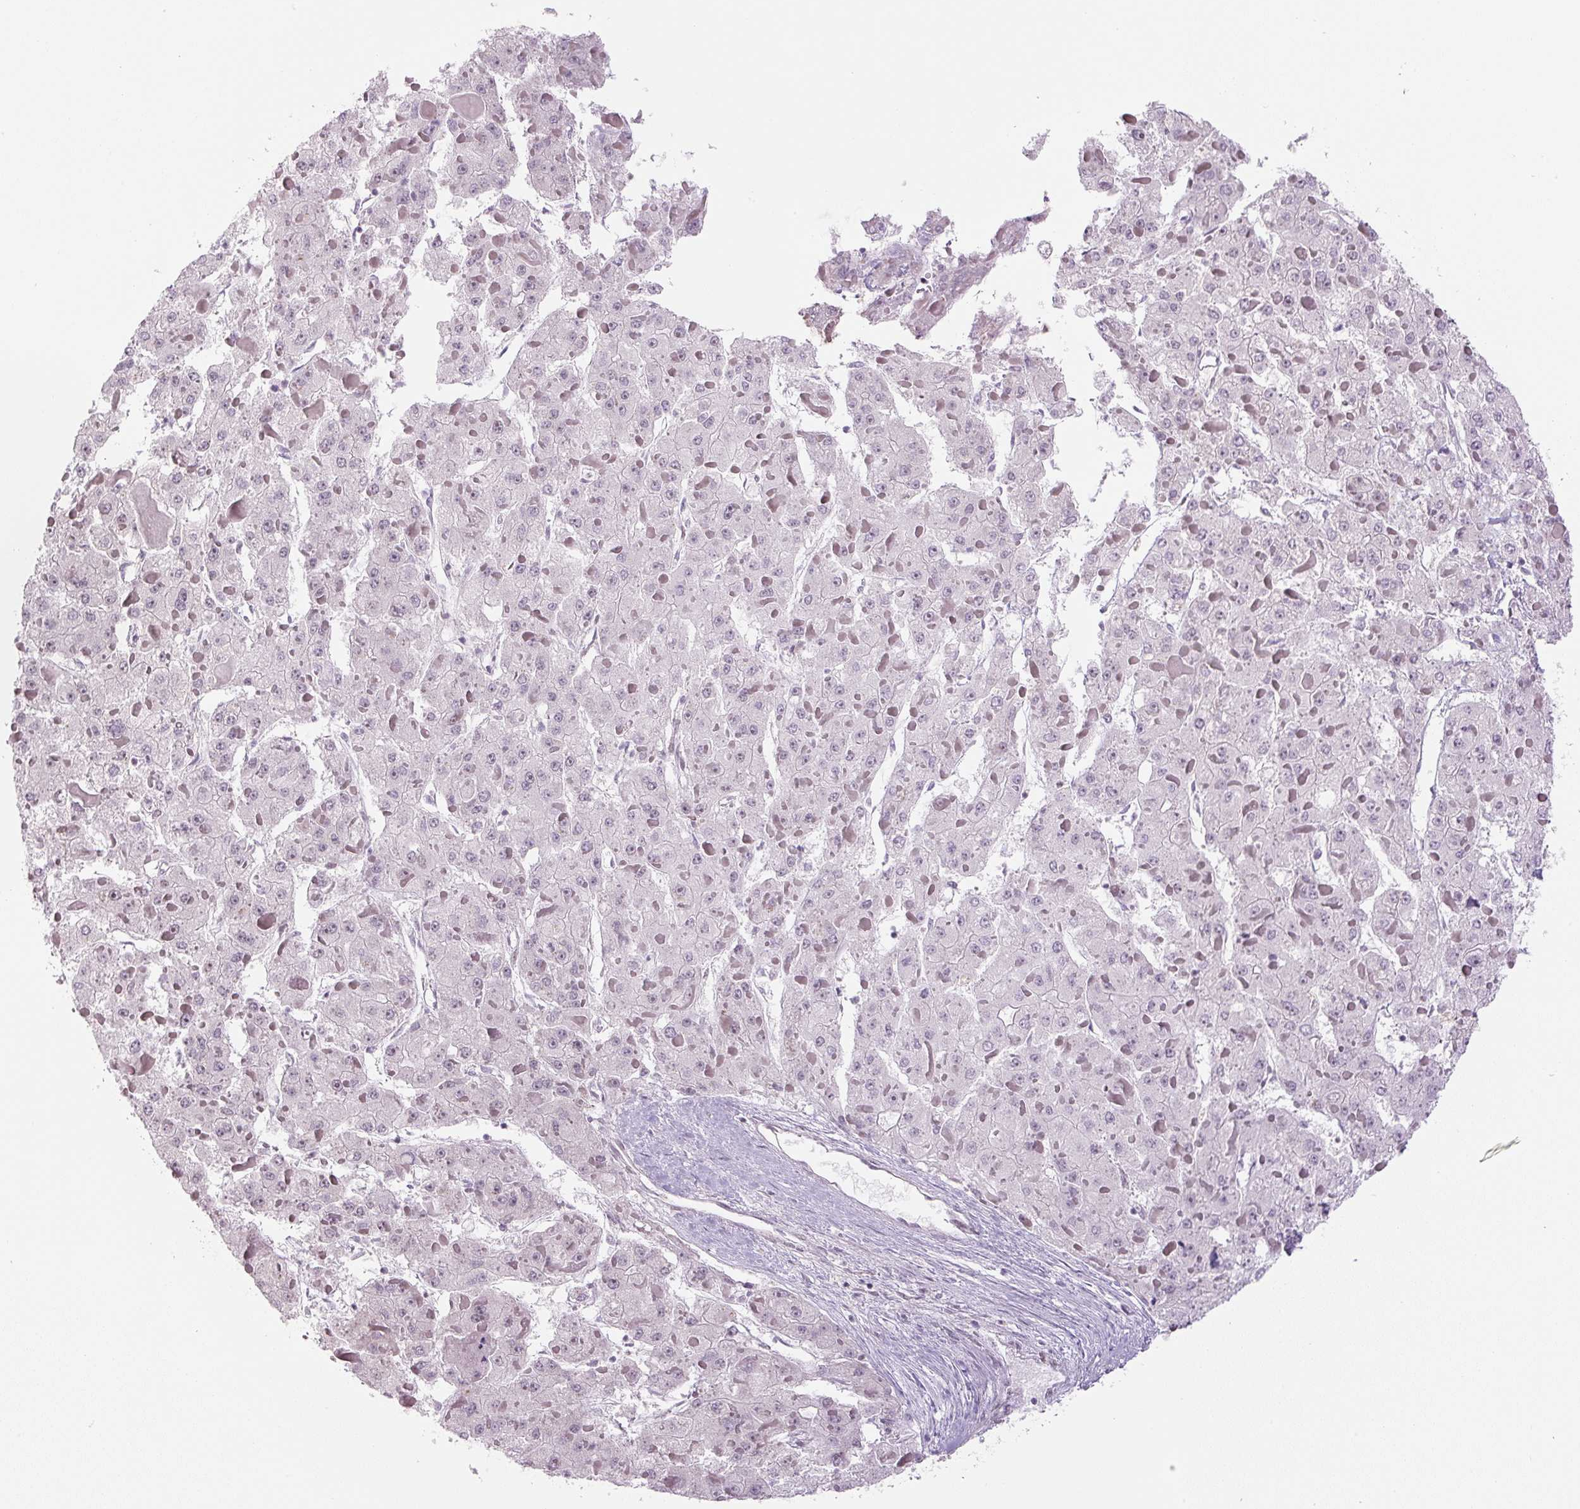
{"staining": {"intensity": "negative", "quantity": "none", "location": "none"}, "tissue": "liver cancer", "cell_type": "Tumor cells", "image_type": "cancer", "snomed": [{"axis": "morphology", "description": "Carcinoma, Hepatocellular, NOS"}, {"axis": "topography", "description": "Liver"}], "caption": "Immunohistochemical staining of liver cancer (hepatocellular carcinoma) demonstrates no significant staining in tumor cells.", "gene": "TCFL5", "patient": {"sex": "female", "age": 73}}